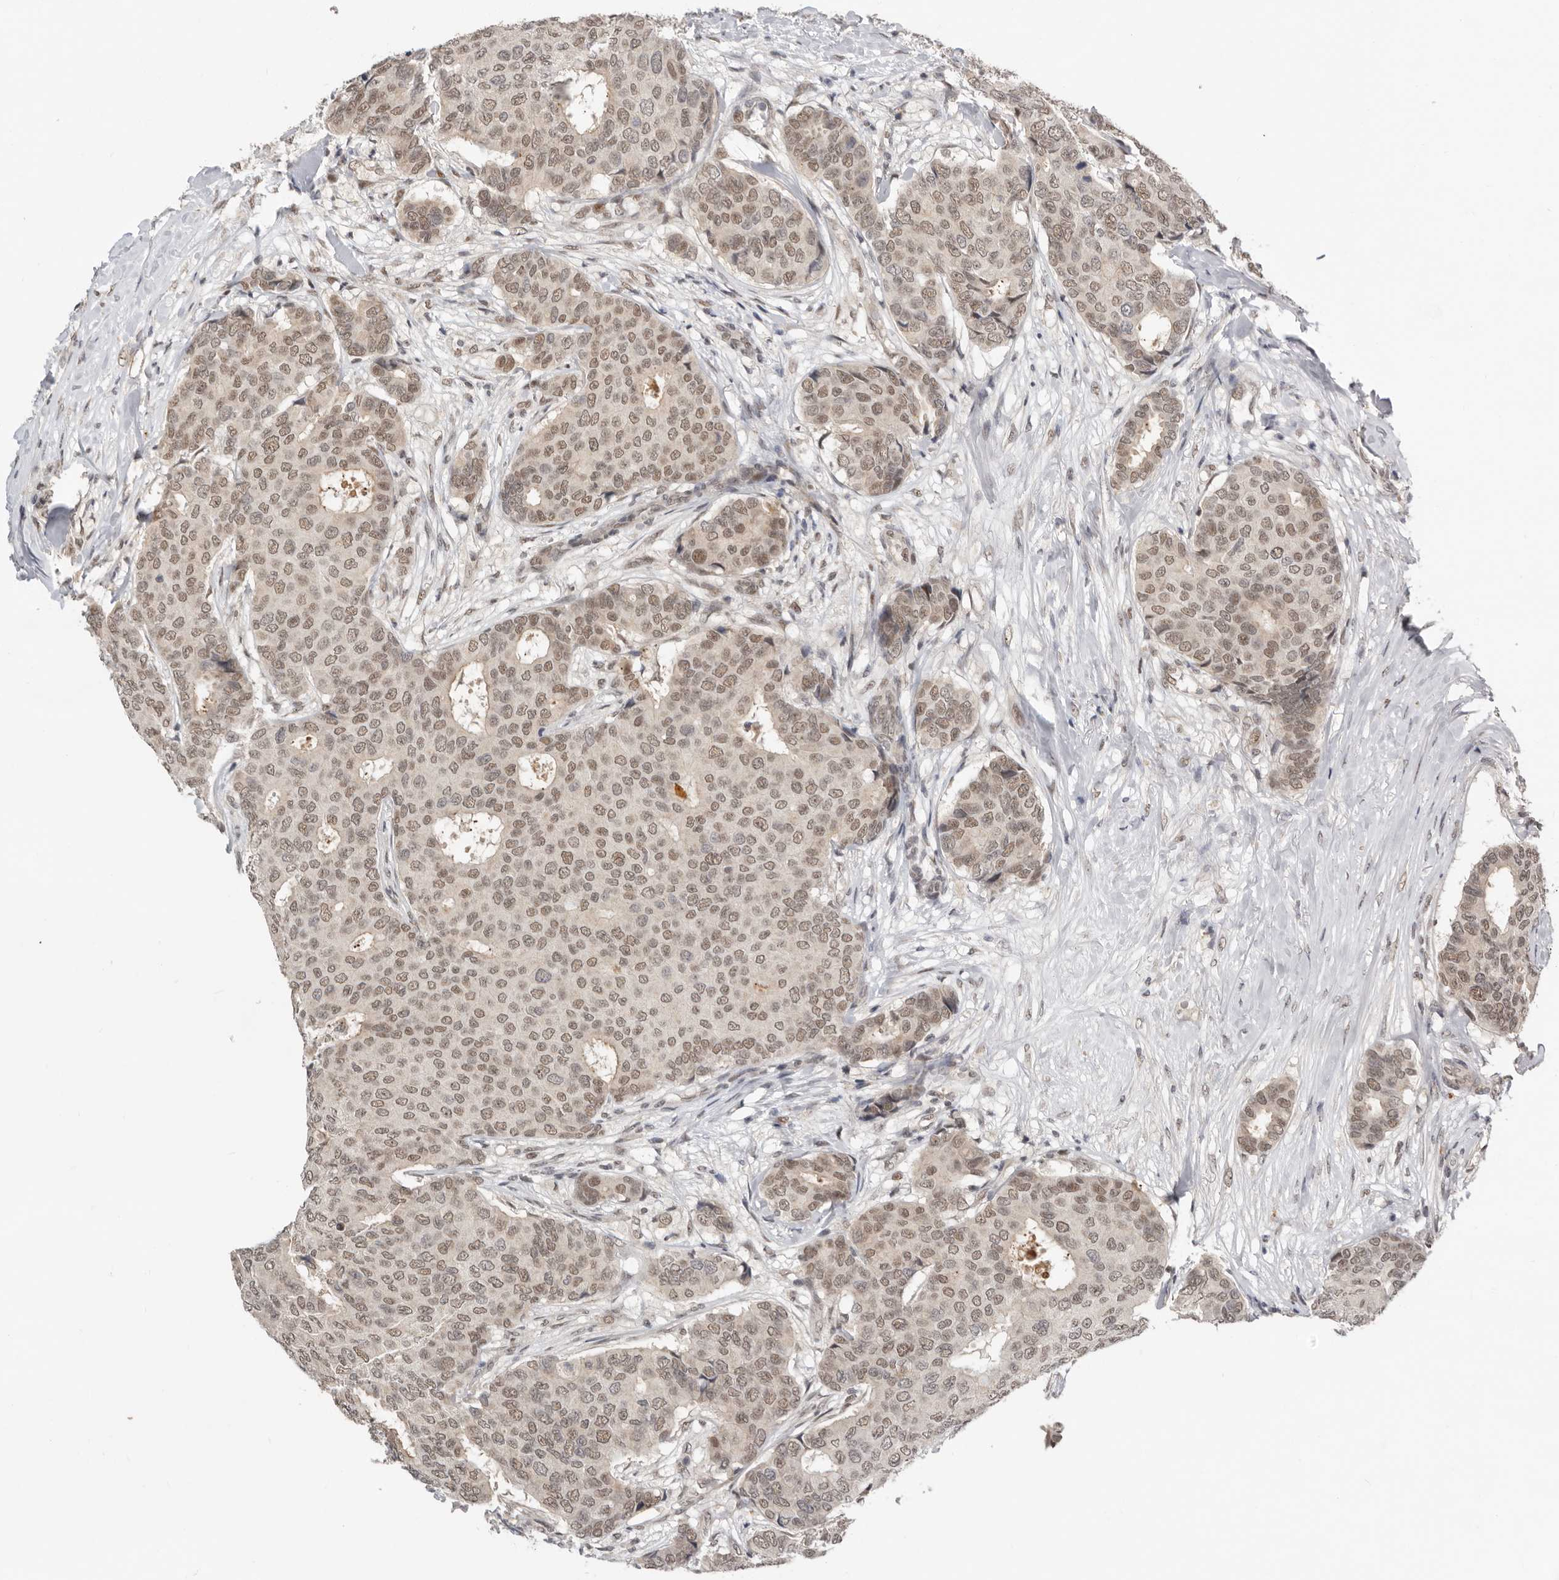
{"staining": {"intensity": "moderate", "quantity": ">75%", "location": "nuclear"}, "tissue": "breast cancer", "cell_type": "Tumor cells", "image_type": "cancer", "snomed": [{"axis": "morphology", "description": "Duct carcinoma"}, {"axis": "topography", "description": "Breast"}], "caption": "This is an image of immunohistochemistry (IHC) staining of breast cancer, which shows moderate expression in the nuclear of tumor cells.", "gene": "BRCA2", "patient": {"sex": "female", "age": 75}}